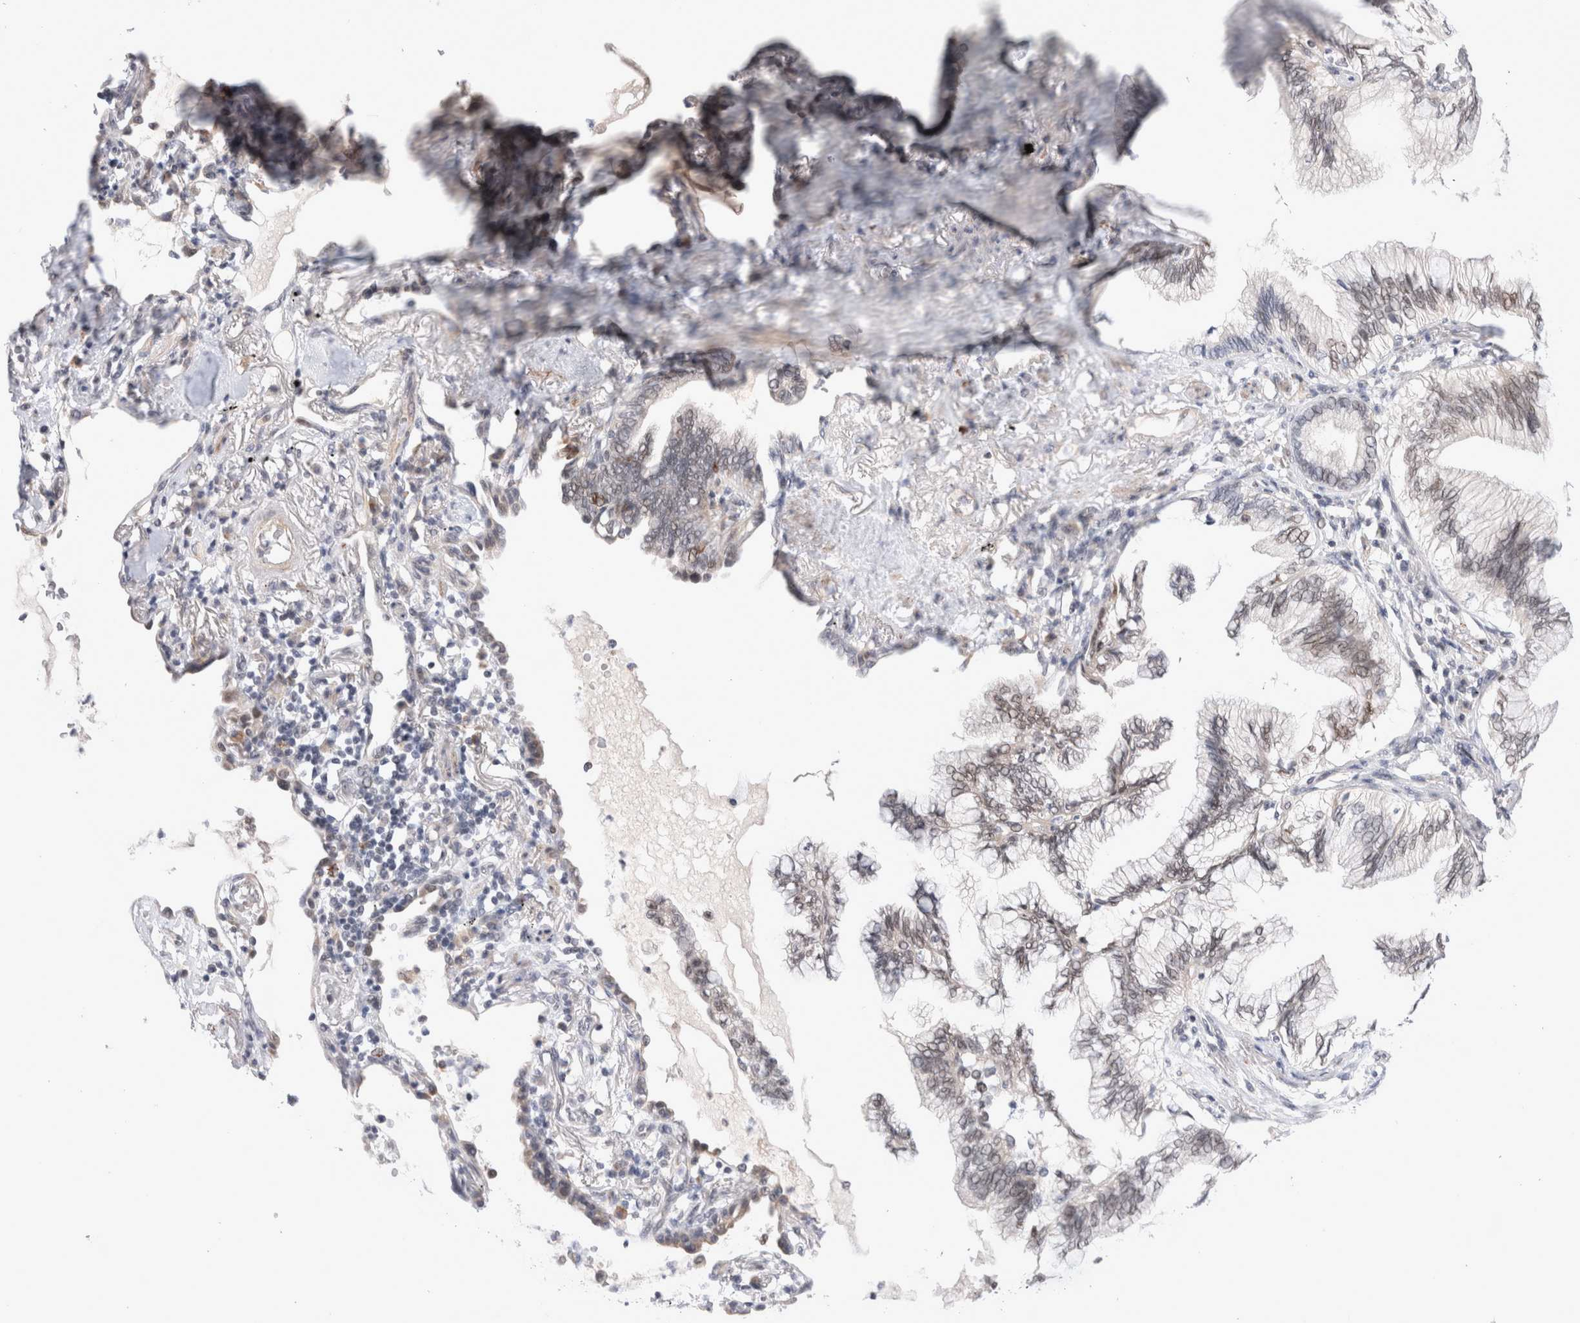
{"staining": {"intensity": "weak", "quantity": "25%-75%", "location": "nuclear"}, "tissue": "lung cancer", "cell_type": "Tumor cells", "image_type": "cancer", "snomed": [{"axis": "morphology", "description": "Adenocarcinoma, NOS"}, {"axis": "topography", "description": "Lung"}], "caption": "Immunohistochemistry photomicrograph of lung cancer stained for a protein (brown), which demonstrates low levels of weak nuclear staining in approximately 25%-75% of tumor cells.", "gene": "KNL1", "patient": {"sex": "female", "age": 70}}